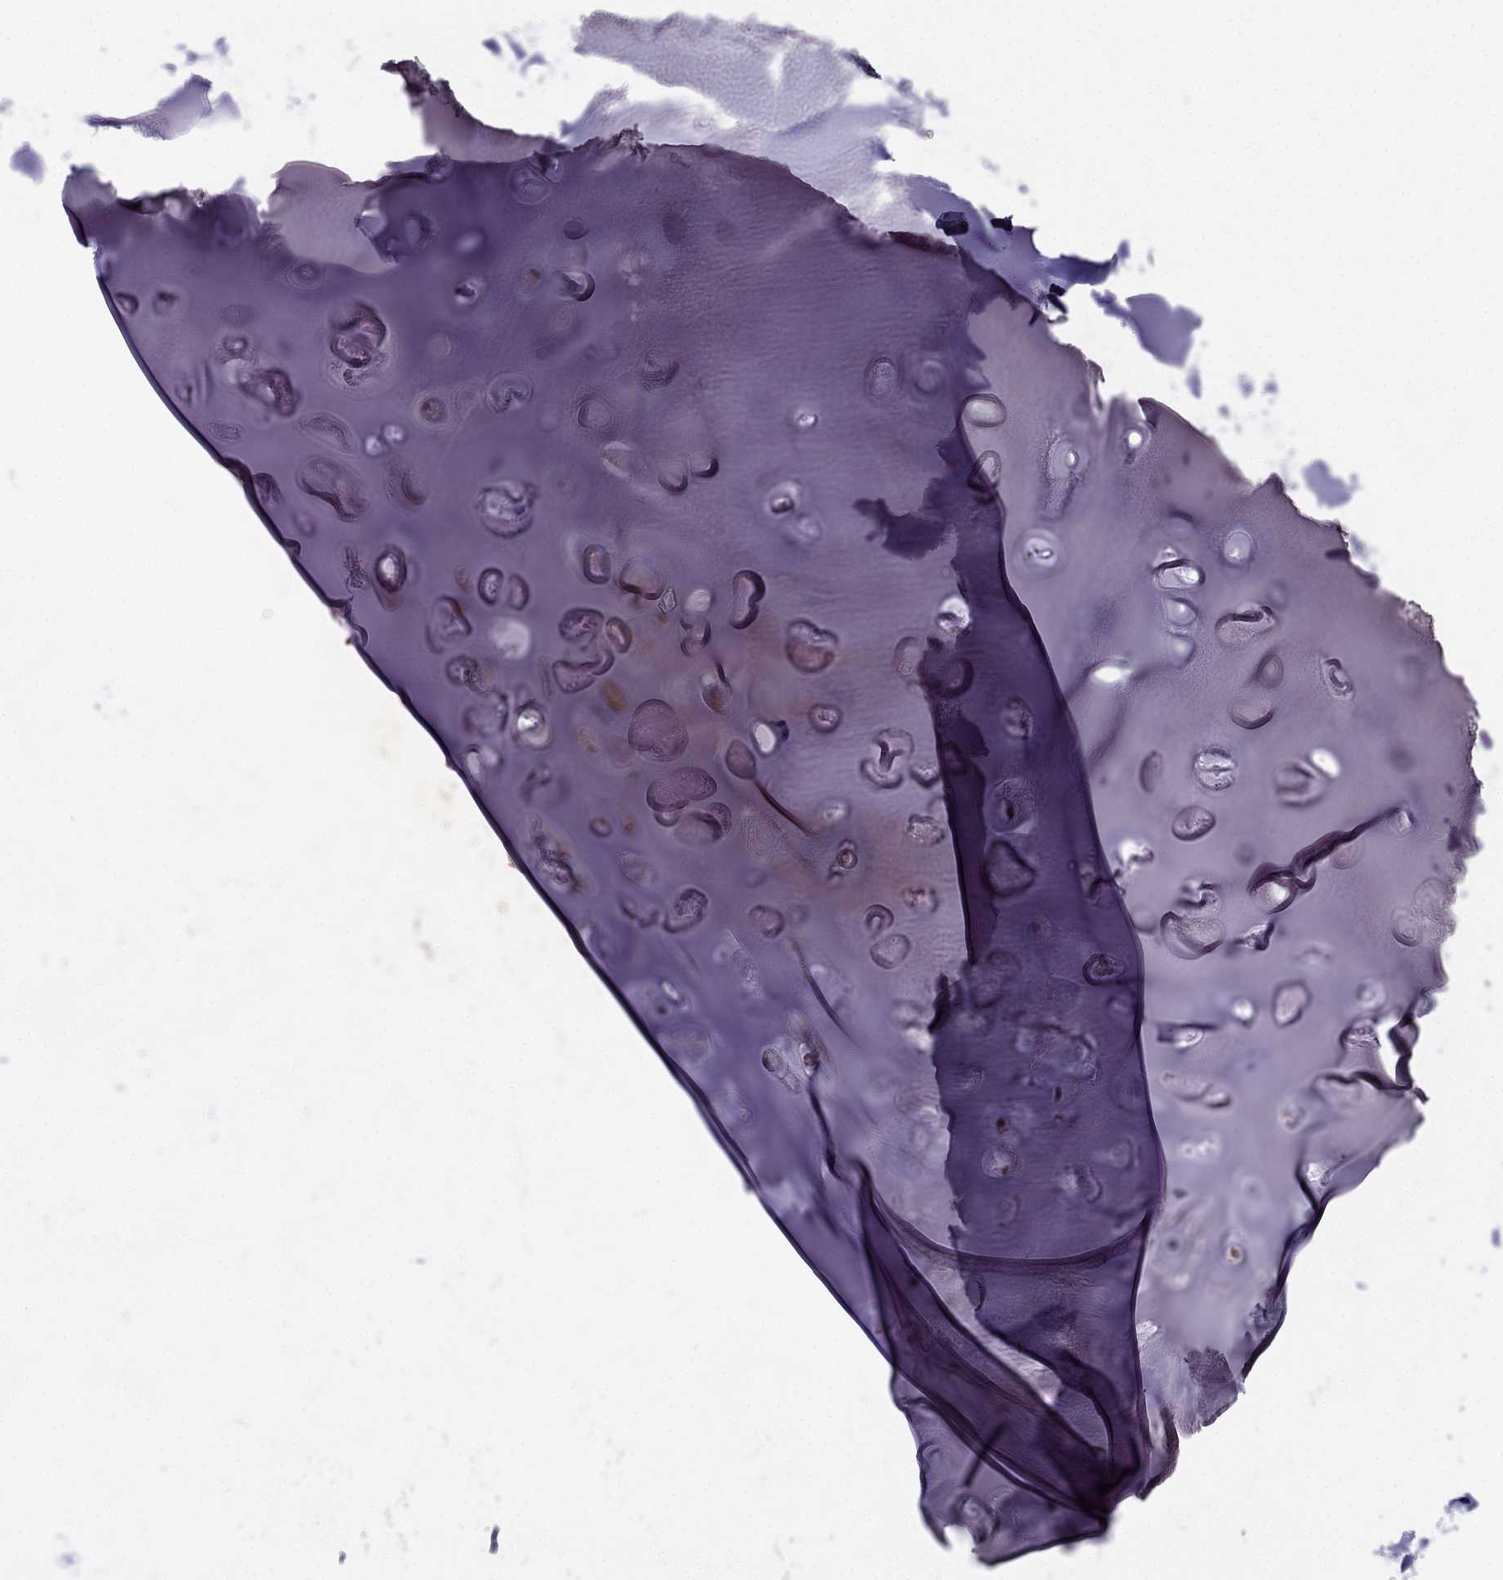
{"staining": {"intensity": "negative", "quantity": "none", "location": "none"}, "tissue": "soft tissue", "cell_type": "Chondrocytes", "image_type": "normal", "snomed": [{"axis": "morphology", "description": "Normal tissue, NOS"}, {"axis": "morphology", "description": "Squamous cell carcinoma, NOS"}, {"axis": "topography", "description": "Cartilage tissue"}, {"axis": "topography", "description": "Lung"}], "caption": "Immunohistochemistry (IHC) of benign human soft tissue demonstrates no staining in chondrocytes. (DAB (3,3'-diaminobenzidine) immunohistochemistry, high magnification).", "gene": "RPRD2", "patient": {"sex": "male", "age": 66}}